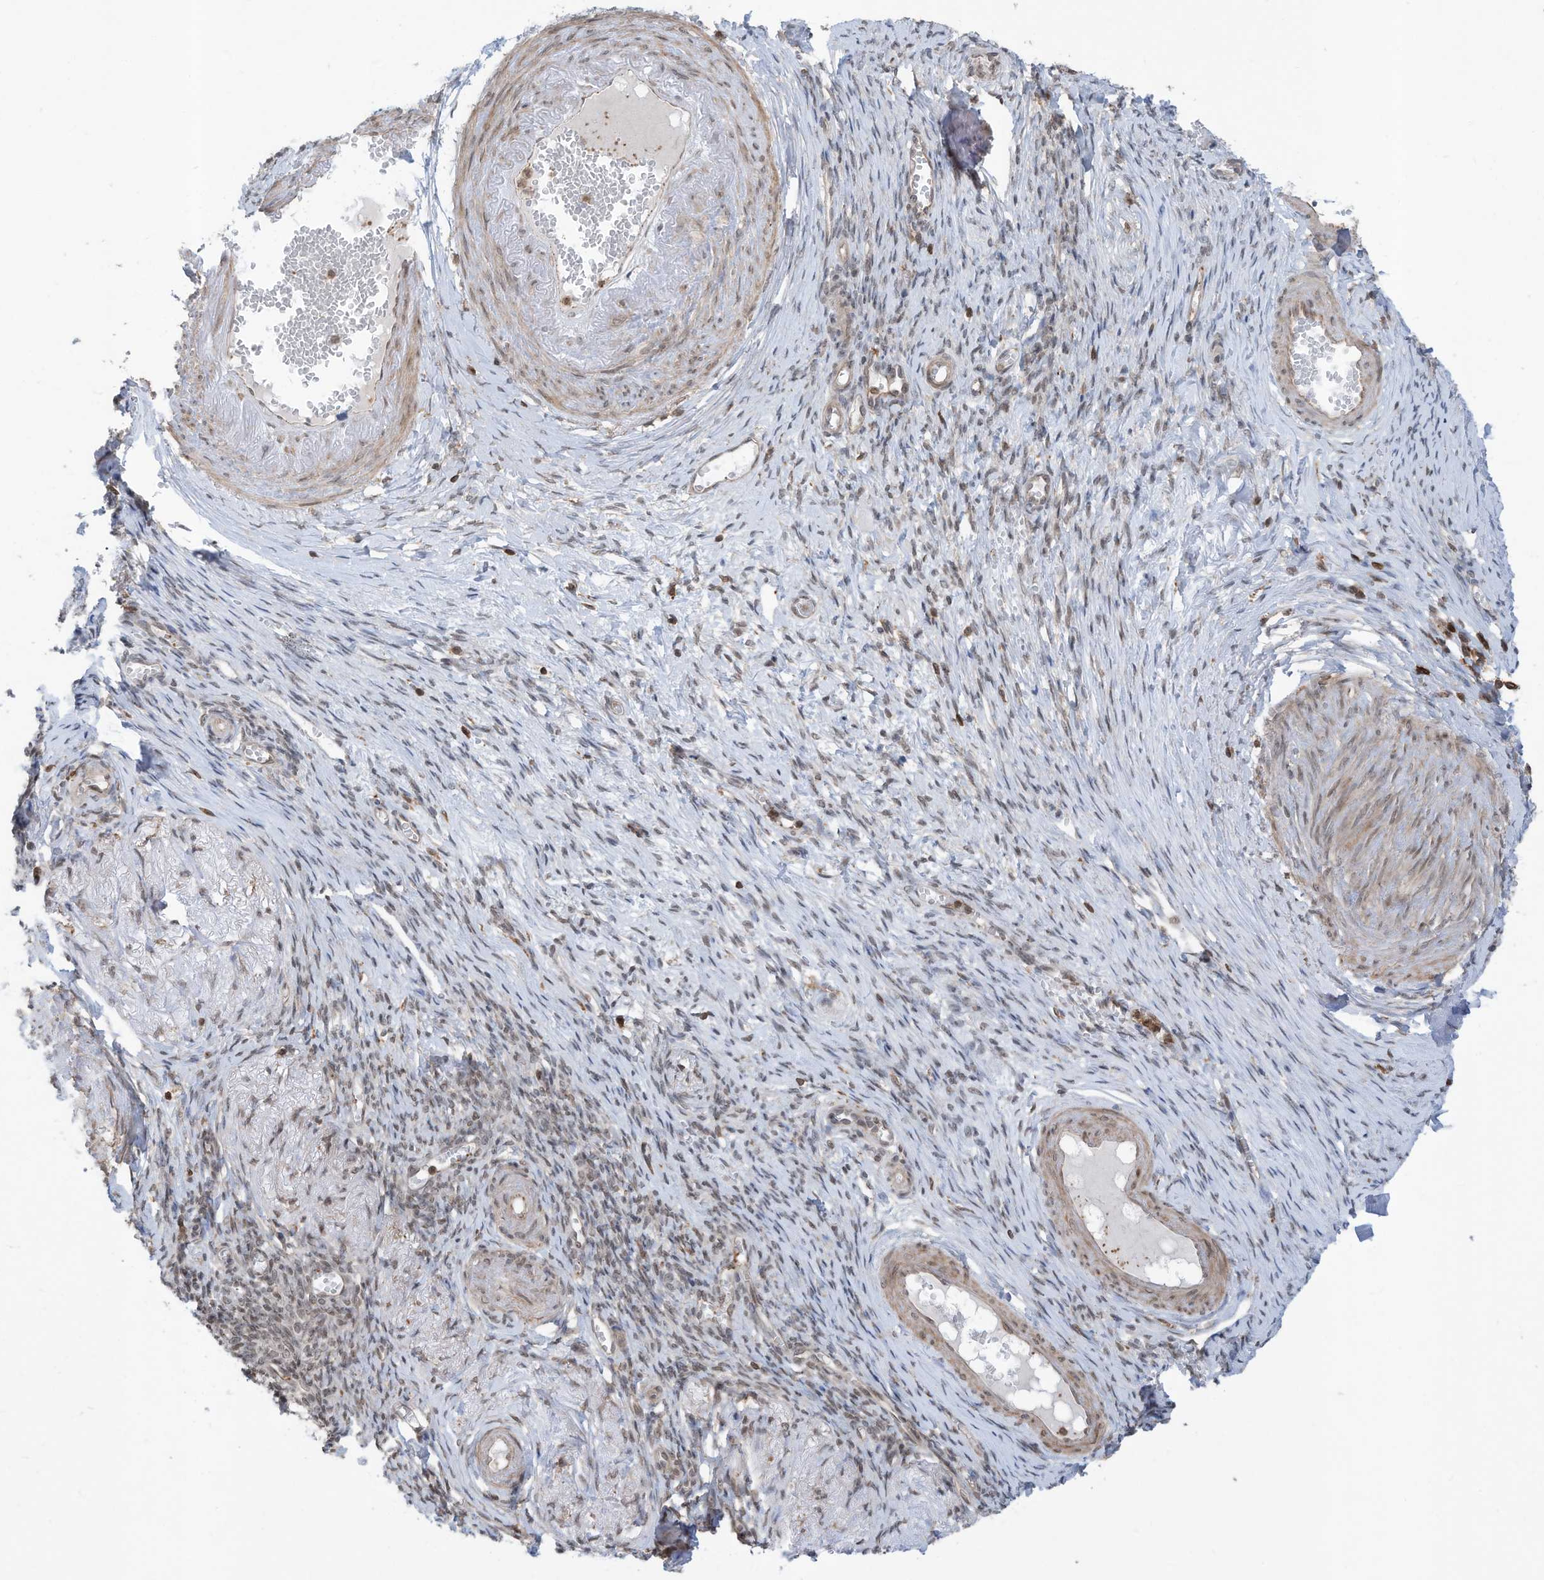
{"staining": {"intensity": "negative", "quantity": "none", "location": "none"}, "tissue": "adipose tissue", "cell_type": "Adipocytes", "image_type": "normal", "snomed": [{"axis": "morphology", "description": "Normal tissue, NOS"}, {"axis": "topography", "description": "Vascular tissue"}, {"axis": "topography", "description": "Fallopian tube"}, {"axis": "topography", "description": "Ovary"}], "caption": "The histopathology image displays no staining of adipocytes in benign adipose tissue.", "gene": "REPIN1", "patient": {"sex": "female", "age": 67}}